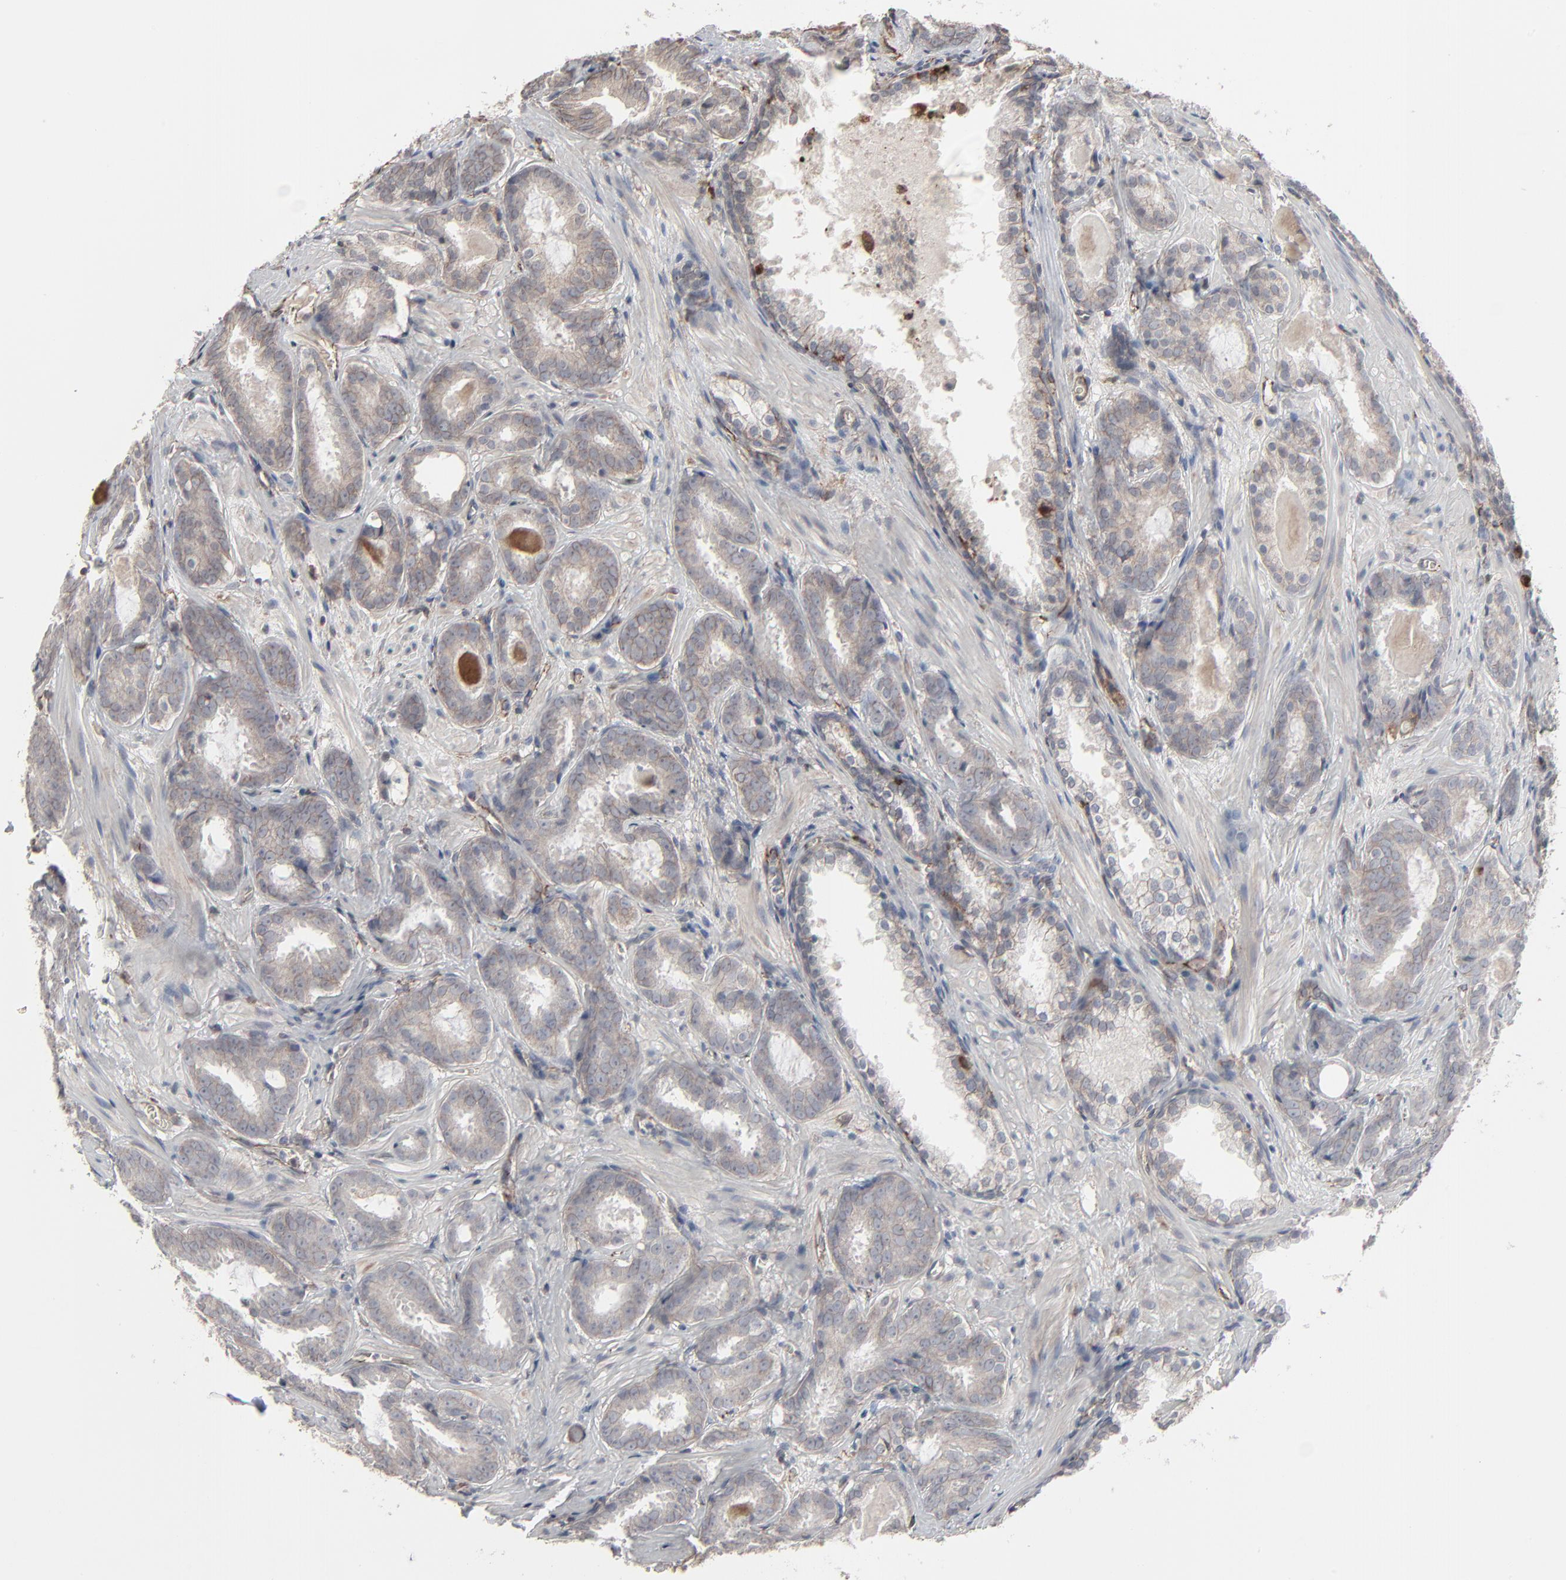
{"staining": {"intensity": "weak", "quantity": ">75%", "location": "cytoplasmic/membranous"}, "tissue": "prostate cancer", "cell_type": "Tumor cells", "image_type": "cancer", "snomed": [{"axis": "morphology", "description": "Adenocarcinoma, Medium grade"}, {"axis": "topography", "description": "Prostate"}], "caption": "Tumor cells demonstrate low levels of weak cytoplasmic/membranous positivity in approximately >75% of cells in human prostate medium-grade adenocarcinoma.", "gene": "CTNND1", "patient": {"sex": "male", "age": 64}}